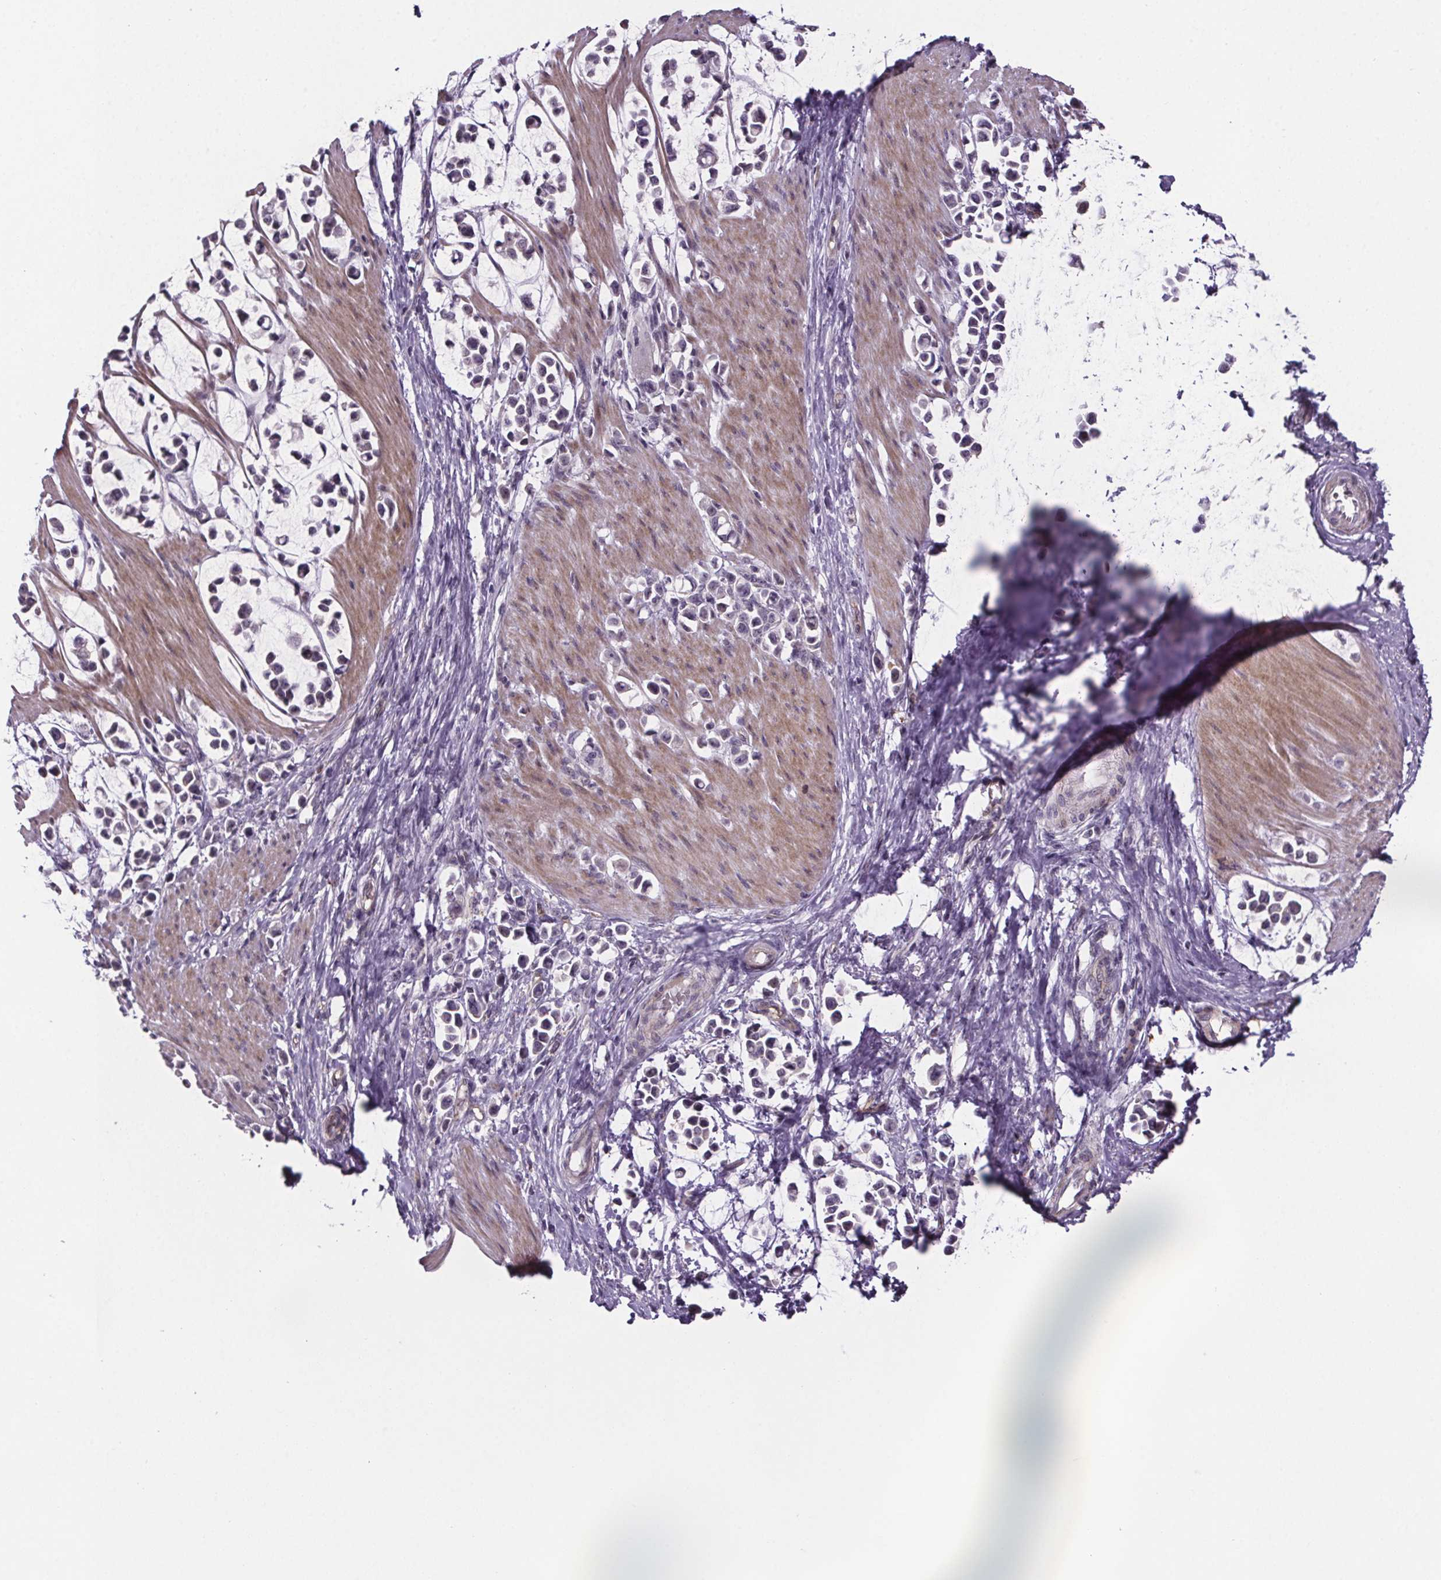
{"staining": {"intensity": "negative", "quantity": "none", "location": "none"}, "tissue": "stomach cancer", "cell_type": "Tumor cells", "image_type": "cancer", "snomed": [{"axis": "morphology", "description": "Adenocarcinoma, NOS"}, {"axis": "topography", "description": "Stomach"}], "caption": "Immunohistochemistry (IHC) photomicrograph of neoplastic tissue: stomach adenocarcinoma stained with DAB (3,3'-diaminobenzidine) shows no significant protein positivity in tumor cells.", "gene": "TTC12", "patient": {"sex": "male", "age": 82}}